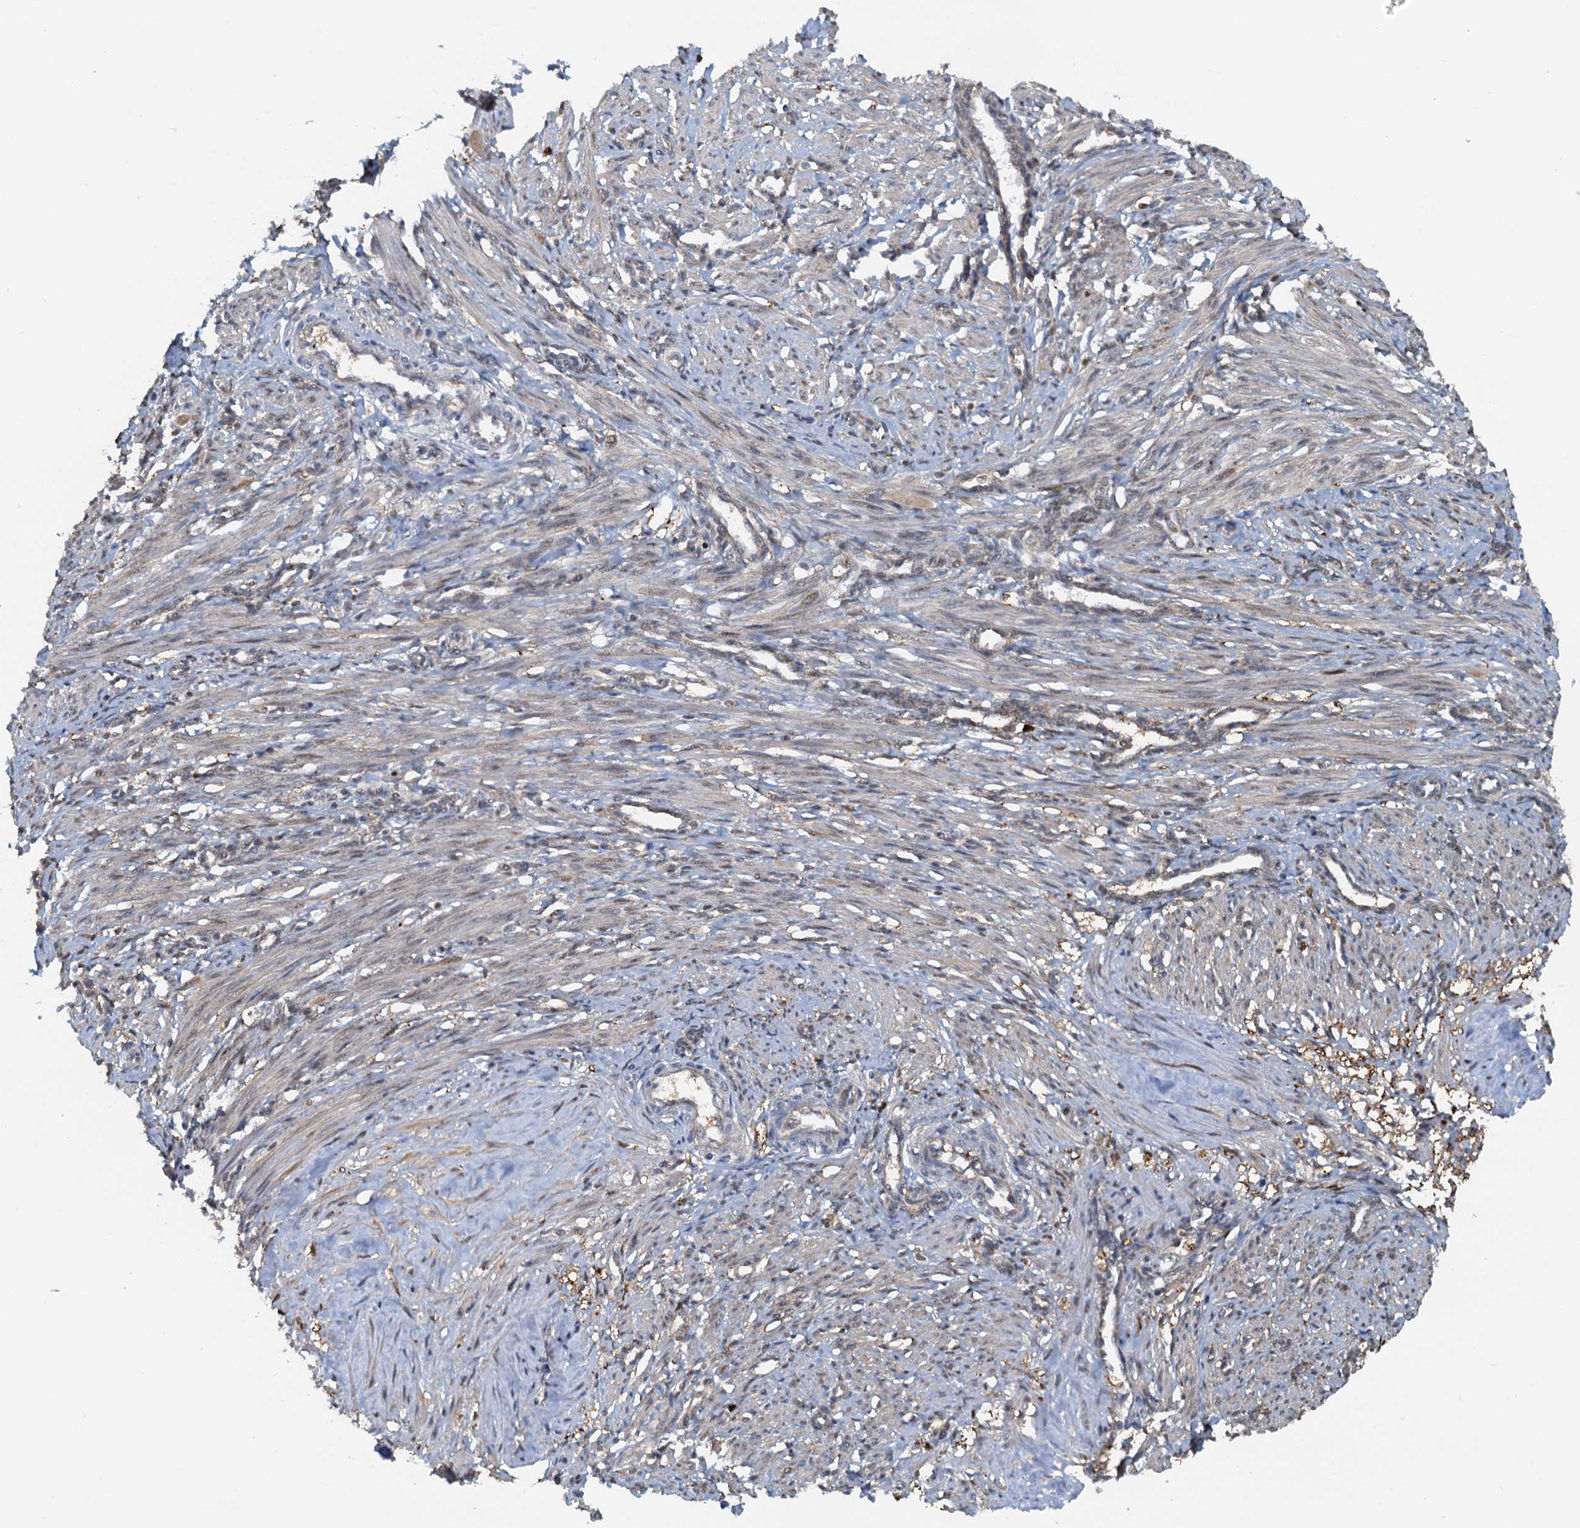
{"staining": {"intensity": "moderate", "quantity": "25%-75%", "location": "nuclear"}, "tissue": "smooth muscle", "cell_type": "Smooth muscle cells", "image_type": "normal", "snomed": [{"axis": "morphology", "description": "Normal tissue, NOS"}, {"axis": "topography", "description": "Endometrium"}], "caption": "Immunohistochemistry (IHC) of unremarkable human smooth muscle demonstrates medium levels of moderate nuclear positivity in approximately 25%-75% of smooth muscle cells.", "gene": "SPINDOC", "patient": {"sex": "female", "age": 33}}